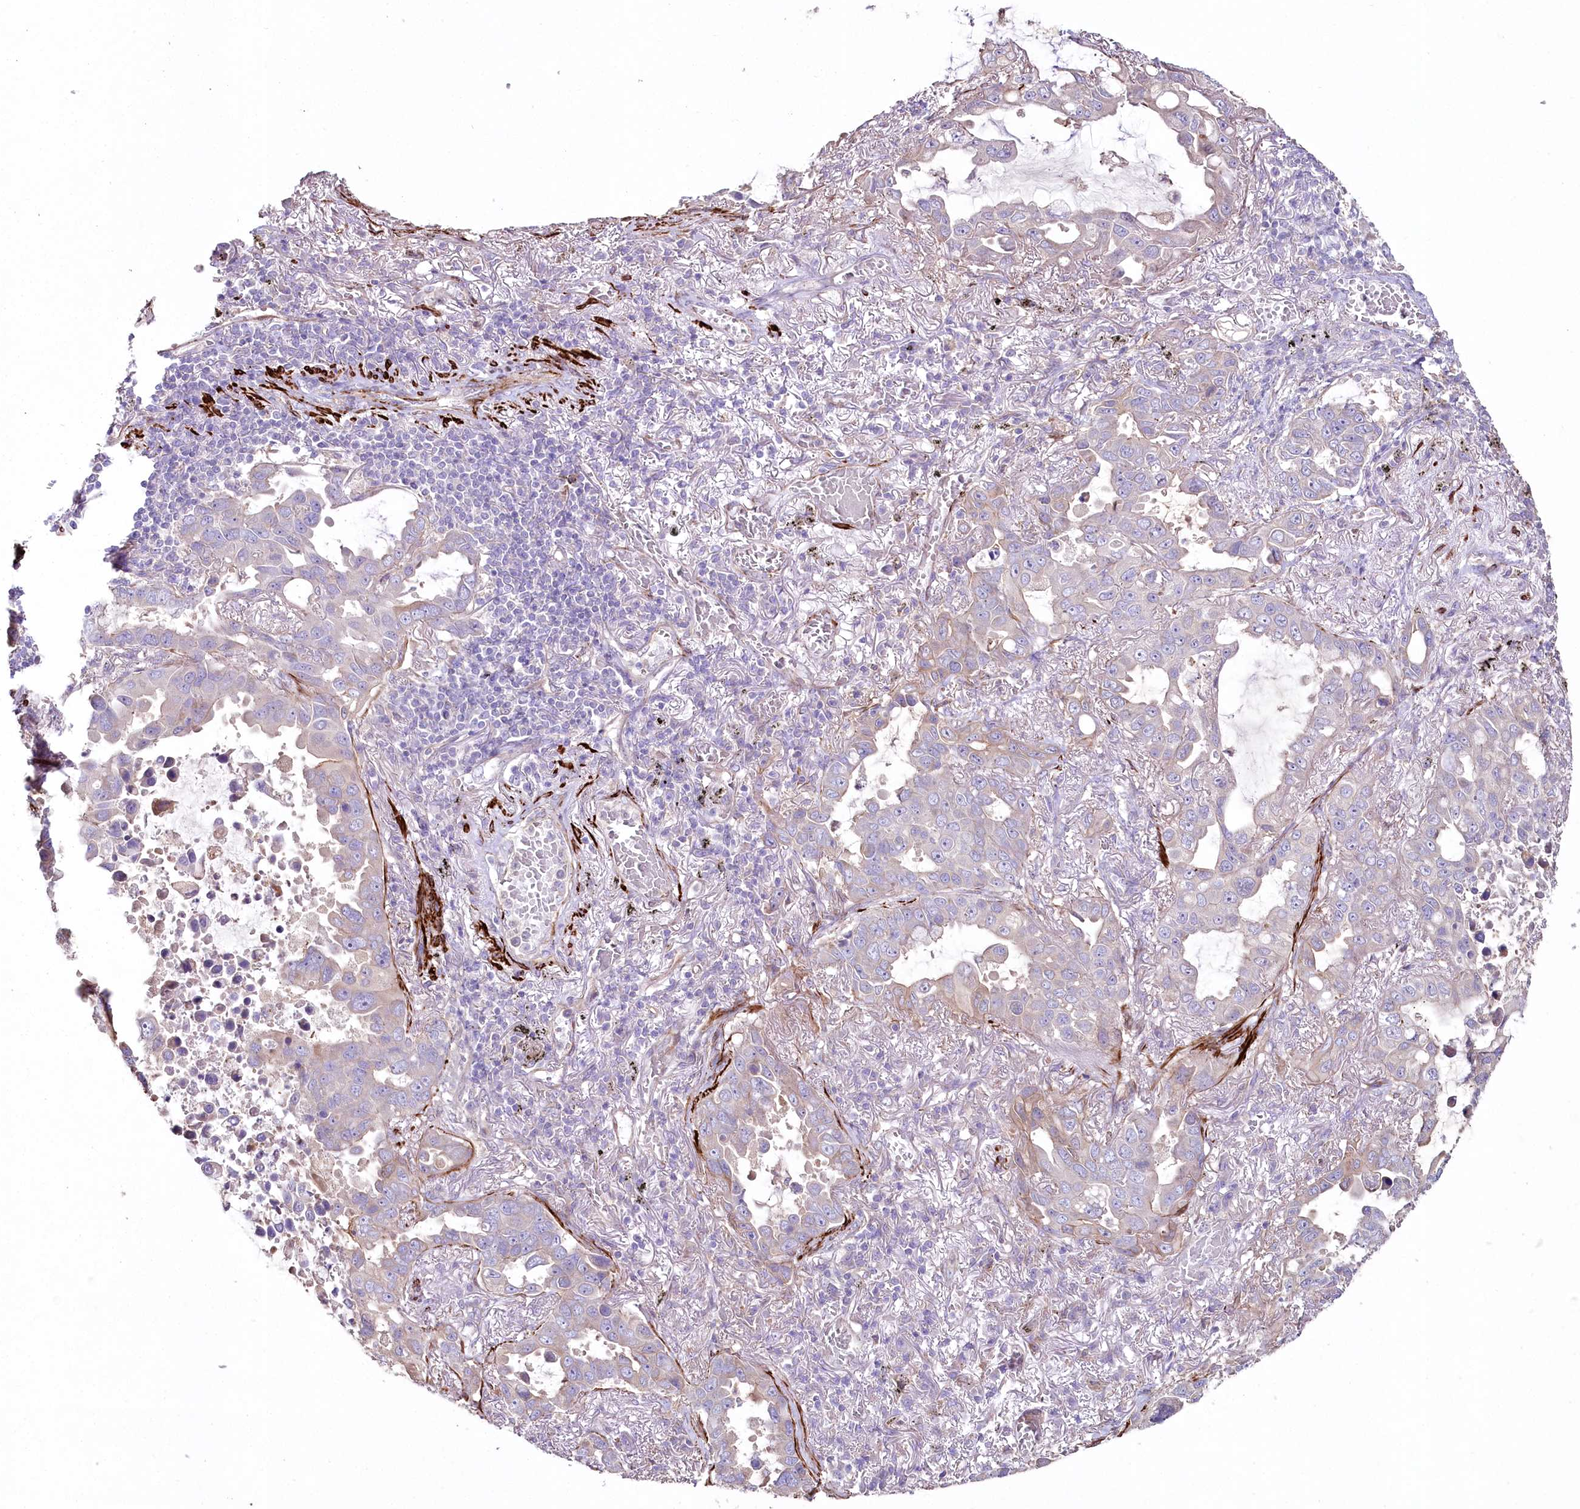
{"staining": {"intensity": "weak", "quantity": "<25%", "location": "cytoplasmic/membranous"}, "tissue": "lung cancer", "cell_type": "Tumor cells", "image_type": "cancer", "snomed": [{"axis": "morphology", "description": "Adenocarcinoma, NOS"}, {"axis": "topography", "description": "Lung"}], "caption": "The image exhibits no significant expression in tumor cells of lung adenocarcinoma.", "gene": "SUMF1", "patient": {"sex": "male", "age": 64}}